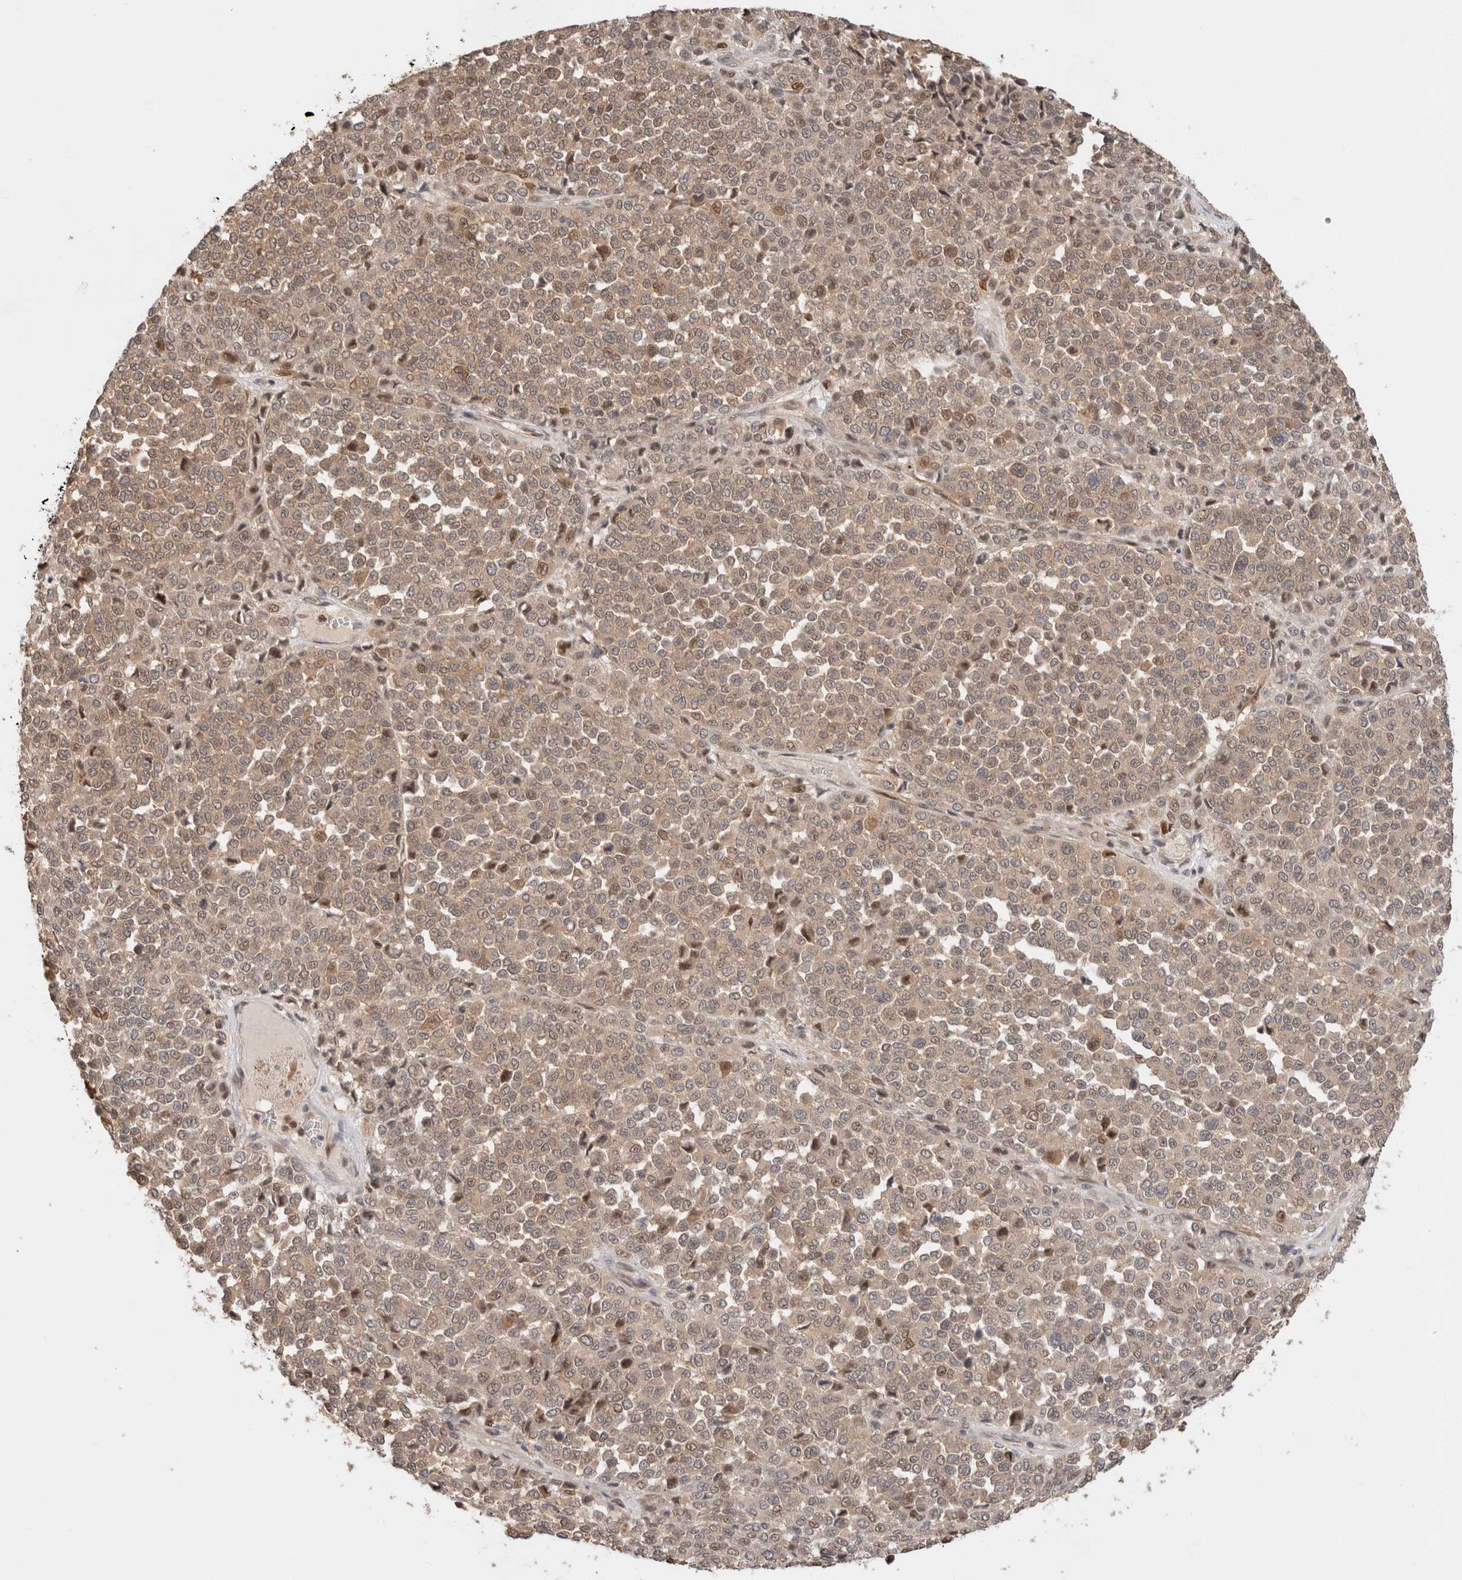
{"staining": {"intensity": "weak", "quantity": ">75%", "location": "cytoplasmic/membranous,nuclear"}, "tissue": "melanoma", "cell_type": "Tumor cells", "image_type": "cancer", "snomed": [{"axis": "morphology", "description": "Malignant melanoma, Metastatic site"}, {"axis": "topography", "description": "Pancreas"}], "caption": "A brown stain shows weak cytoplasmic/membranous and nuclear expression of a protein in melanoma tumor cells. (DAB (3,3'-diaminobenzidine) = brown stain, brightfield microscopy at high magnification).", "gene": "OTUD6B", "patient": {"sex": "female", "age": 30}}